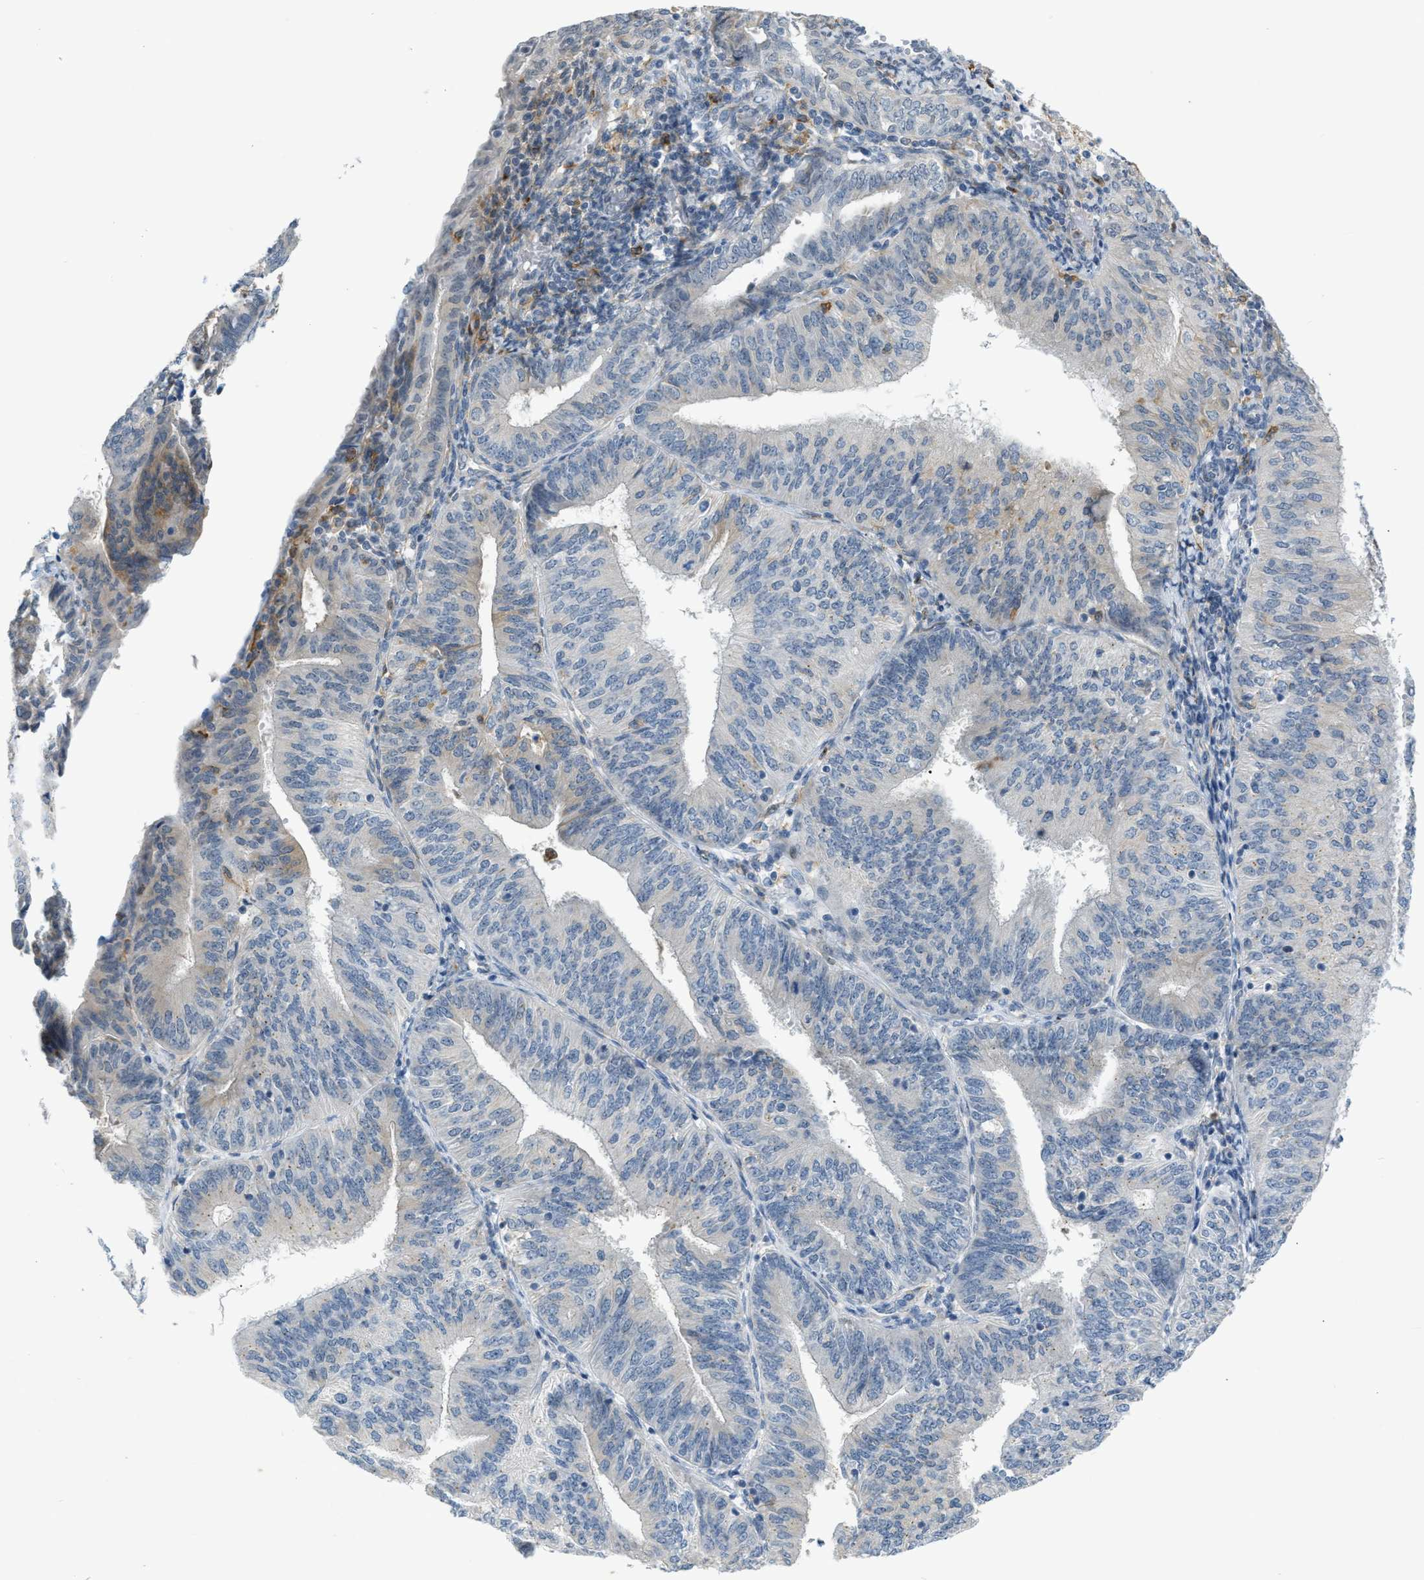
{"staining": {"intensity": "negative", "quantity": "none", "location": "none"}, "tissue": "endometrial cancer", "cell_type": "Tumor cells", "image_type": "cancer", "snomed": [{"axis": "morphology", "description": "Adenocarcinoma, NOS"}, {"axis": "topography", "description": "Endometrium"}], "caption": "Tumor cells are negative for brown protein staining in endometrial cancer (adenocarcinoma).", "gene": "ZNF408", "patient": {"sex": "female", "age": 58}}